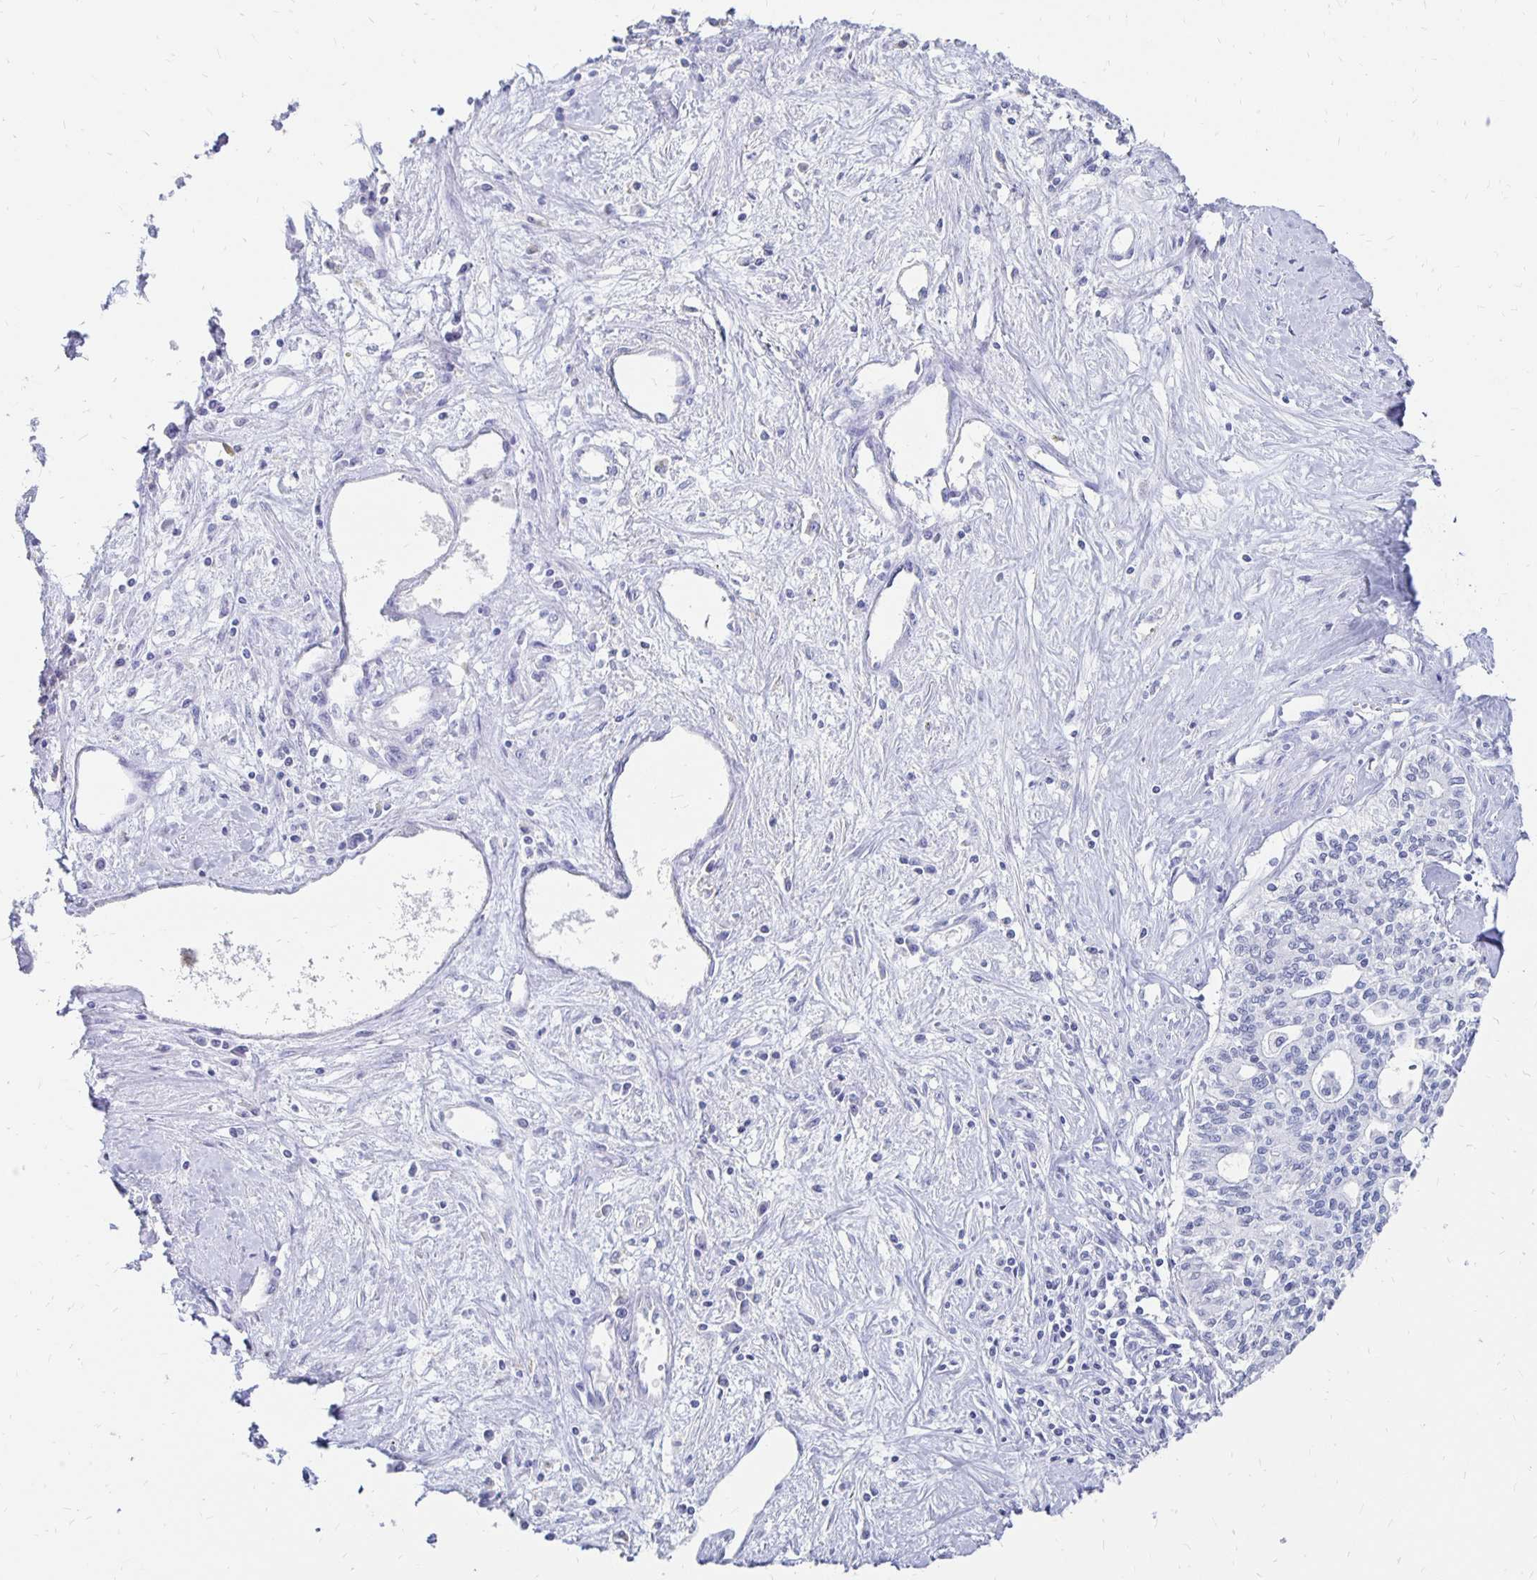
{"staining": {"intensity": "negative", "quantity": "none", "location": "none"}, "tissue": "liver cancer", "cell_type": "Tumor cells", "image_type": "cancer", "snomed": [{"axis": "morphology", "description": "Cholangiocarcinoma"}, {"axis": "topography", "description": "Liver"}], "caption": "A photomicrograph of liver cancer stained for a protein shows no brown staining in tumor cells.", "gene": "SYT2", "patient": {"sex": "female", "age": 61}}